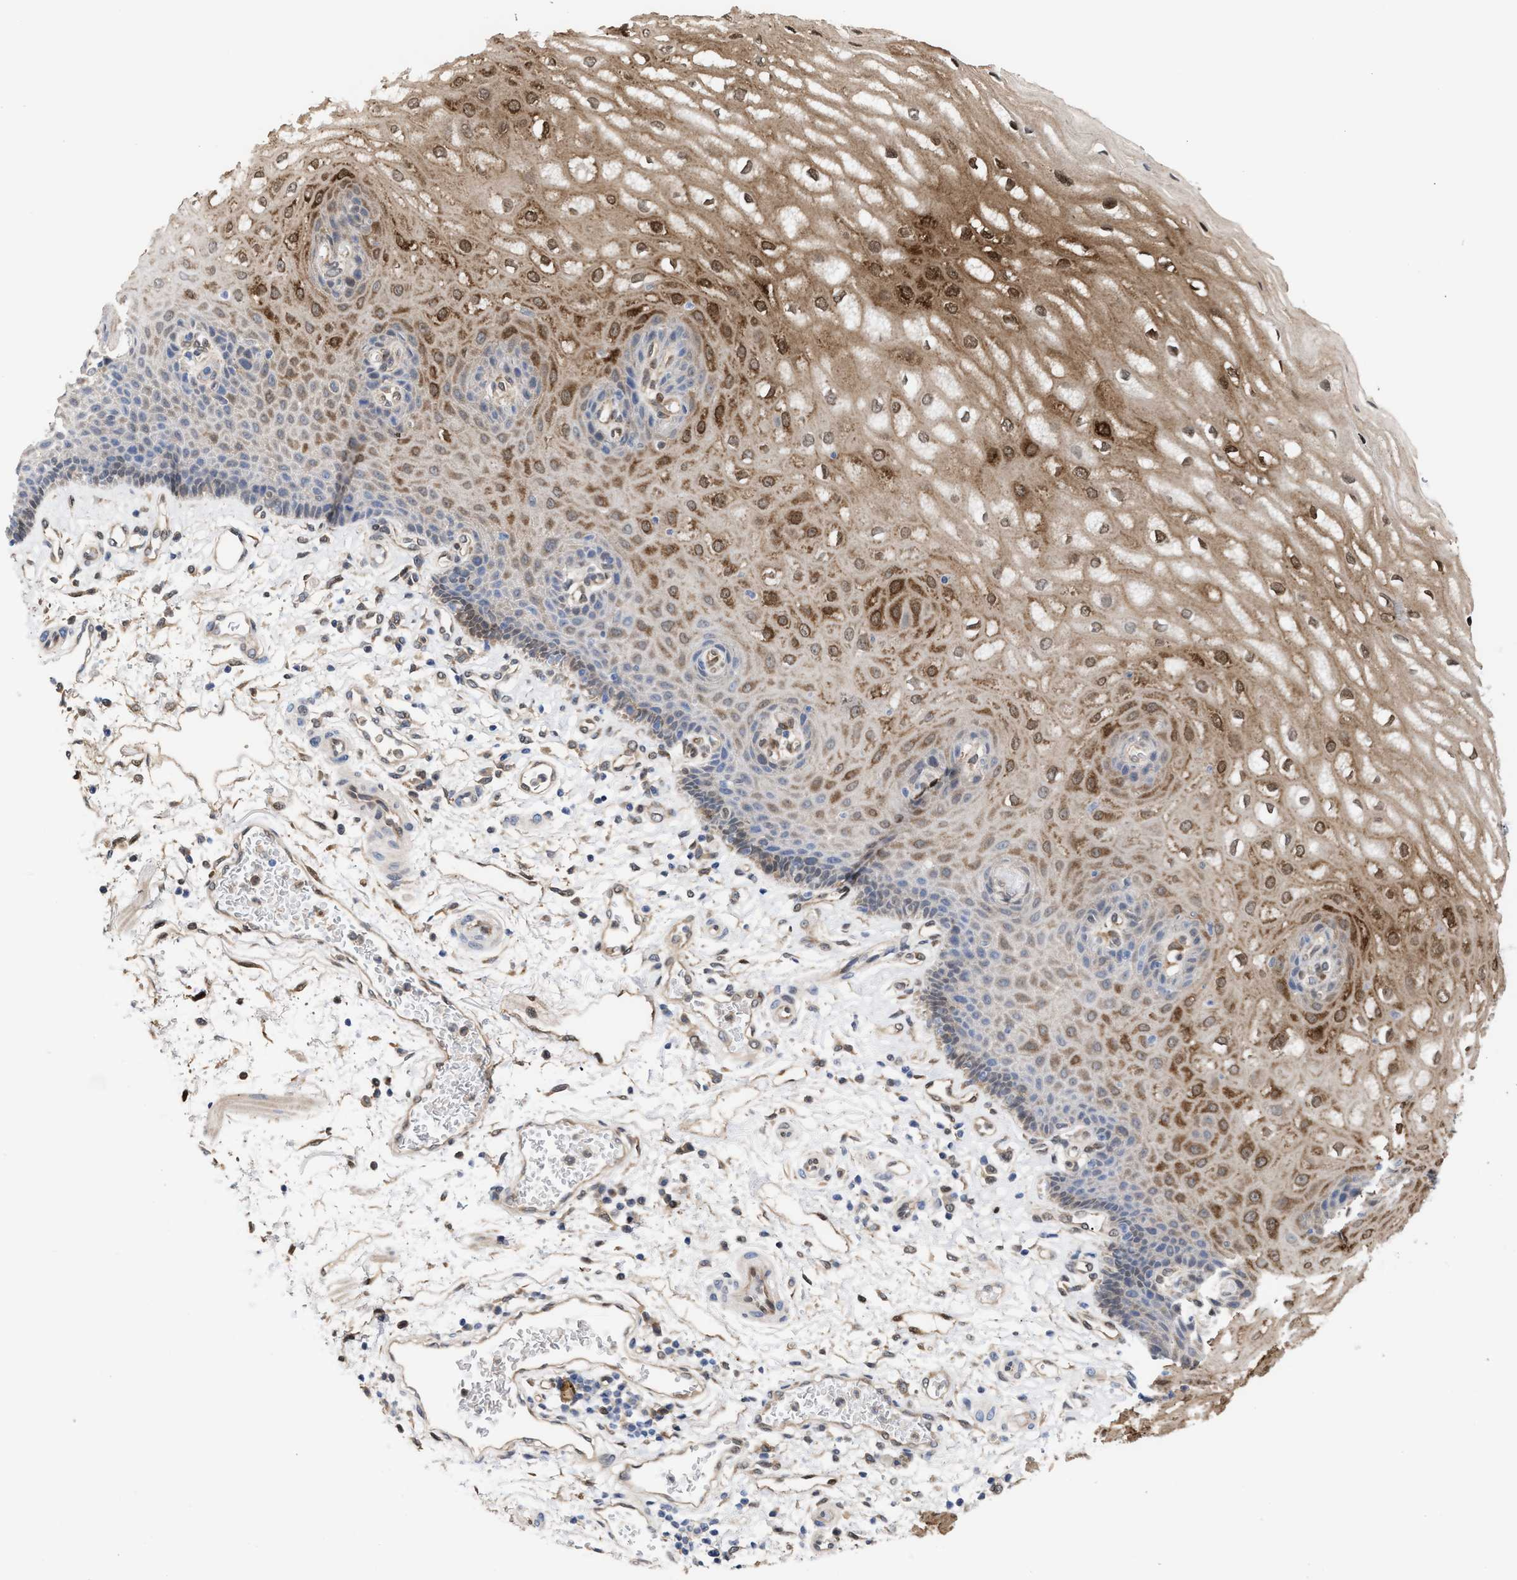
{"staining": {"intensity": "moderate", "quantity": "25%-75%", "location": "cytoplasmic/membranous,nuclear"}, "tissue": "esophagus", "cell_type": "Squamous epithelial cells", "image_type": "normal", "snomed": [{"axis": "morphology", "description": "Normal tissue, NOS"}, {"axis": "topography", "description": "Esophagus"}], "caption": "This photomicrograph reveals immunohistochemistry staining of normal esophagus, with medium moderate cytoplasmic/membranous,nuclear positivity in approximately 25%-75% of squamous epithelial cells.", "gene": "TP53I3", "patient": {"sex": "male", "age": 54}}